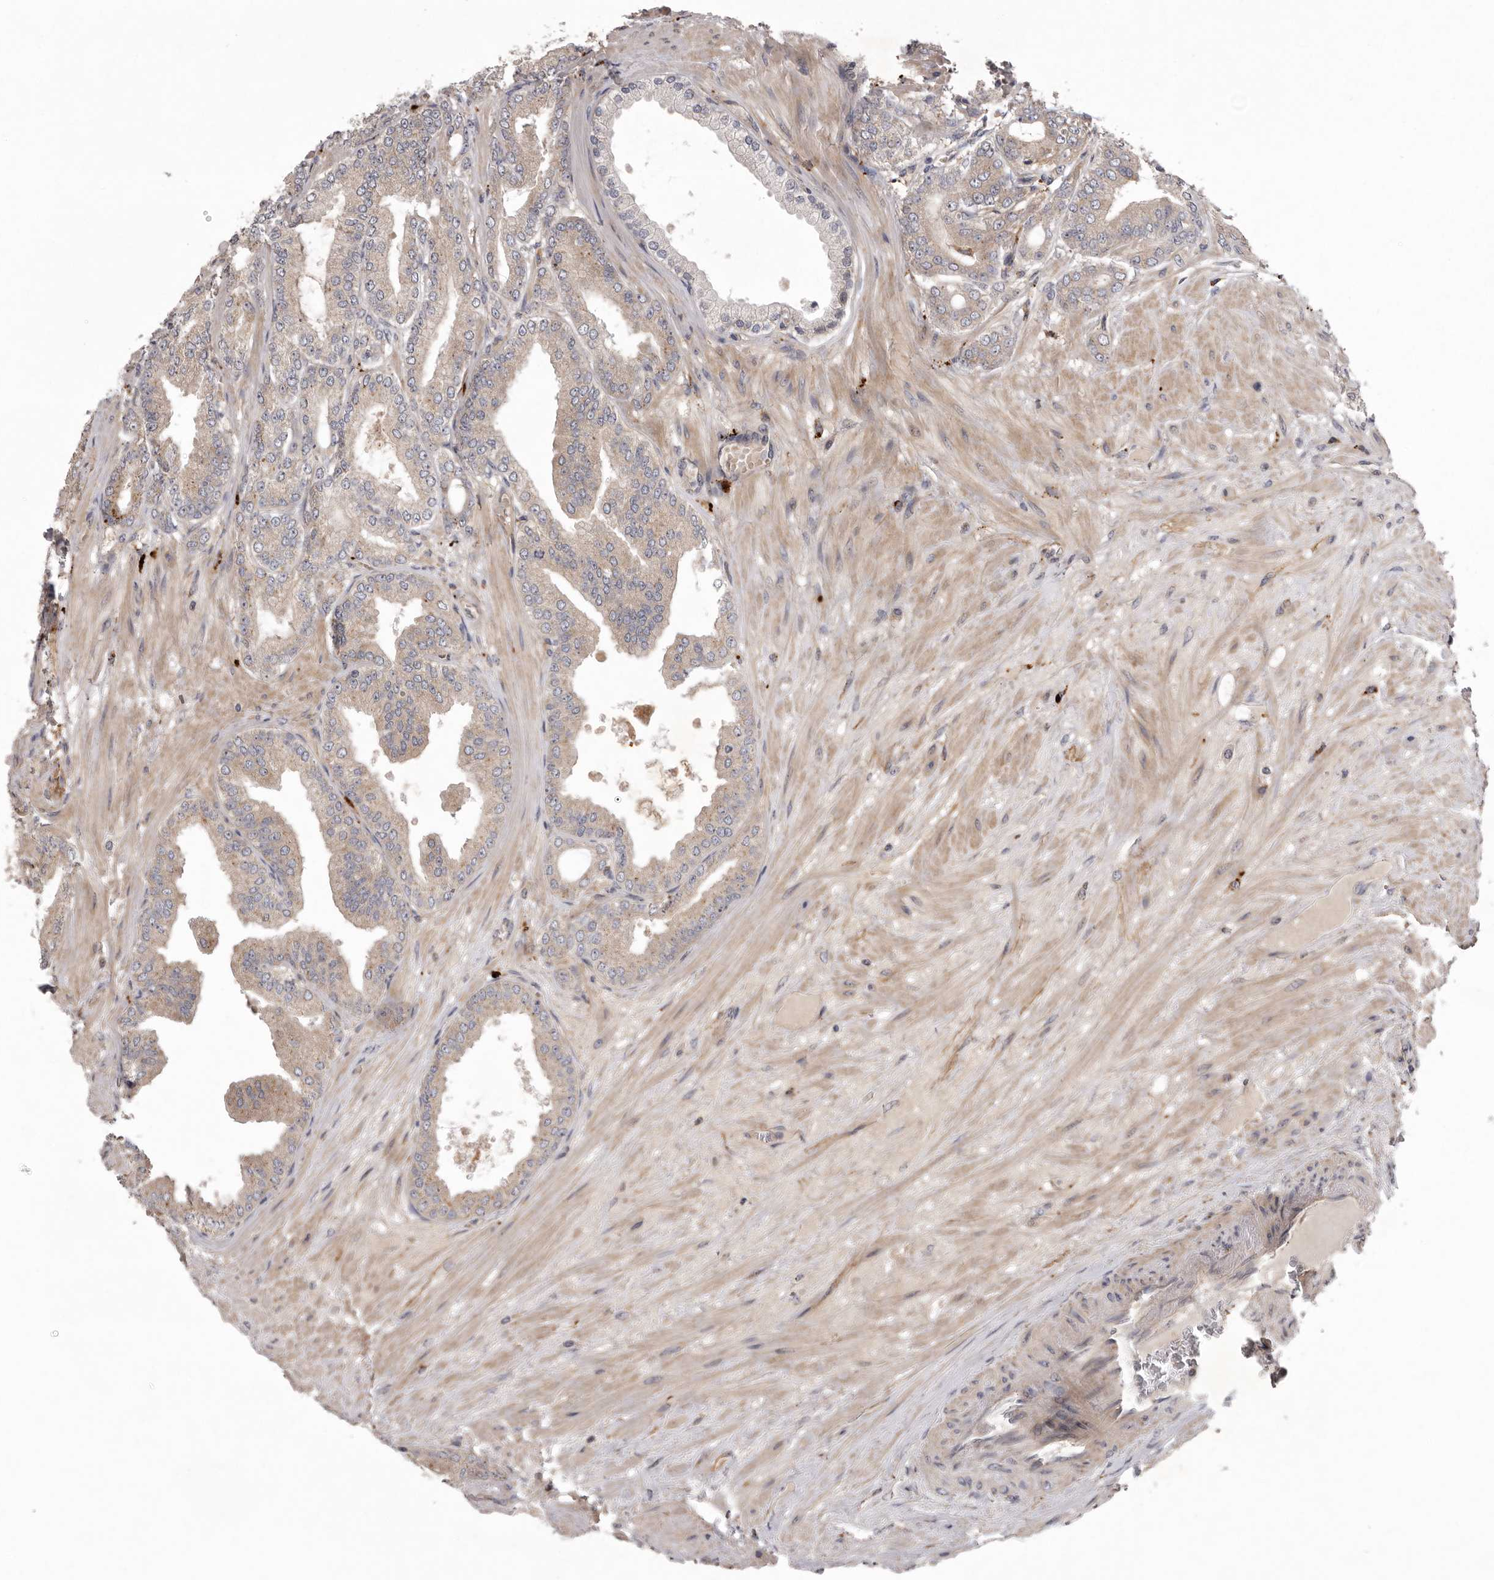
{"staining": {"intensity": "weak", "quantity": "25%-75%", "location": "cytoplasmic/membranous"}, "tissue": "prostate cancer", "cell_type": "Tumor cells", "image_type": "cancer", "snomed": [{"axis": "morphology", "description": "Adenocarcinoma, Low grade"}, {"axis": "topography", "description": "Prostate"}], "caption": "This image demonstrates immunohistochemistry staining of prostate low-grade adenocarcinoma, with low weak cytoplasmic/membranous expression in approximately 25%-75% of tumor cells.", "gene": "WDR47", "patient": {"sex": "male", "age": 63}}